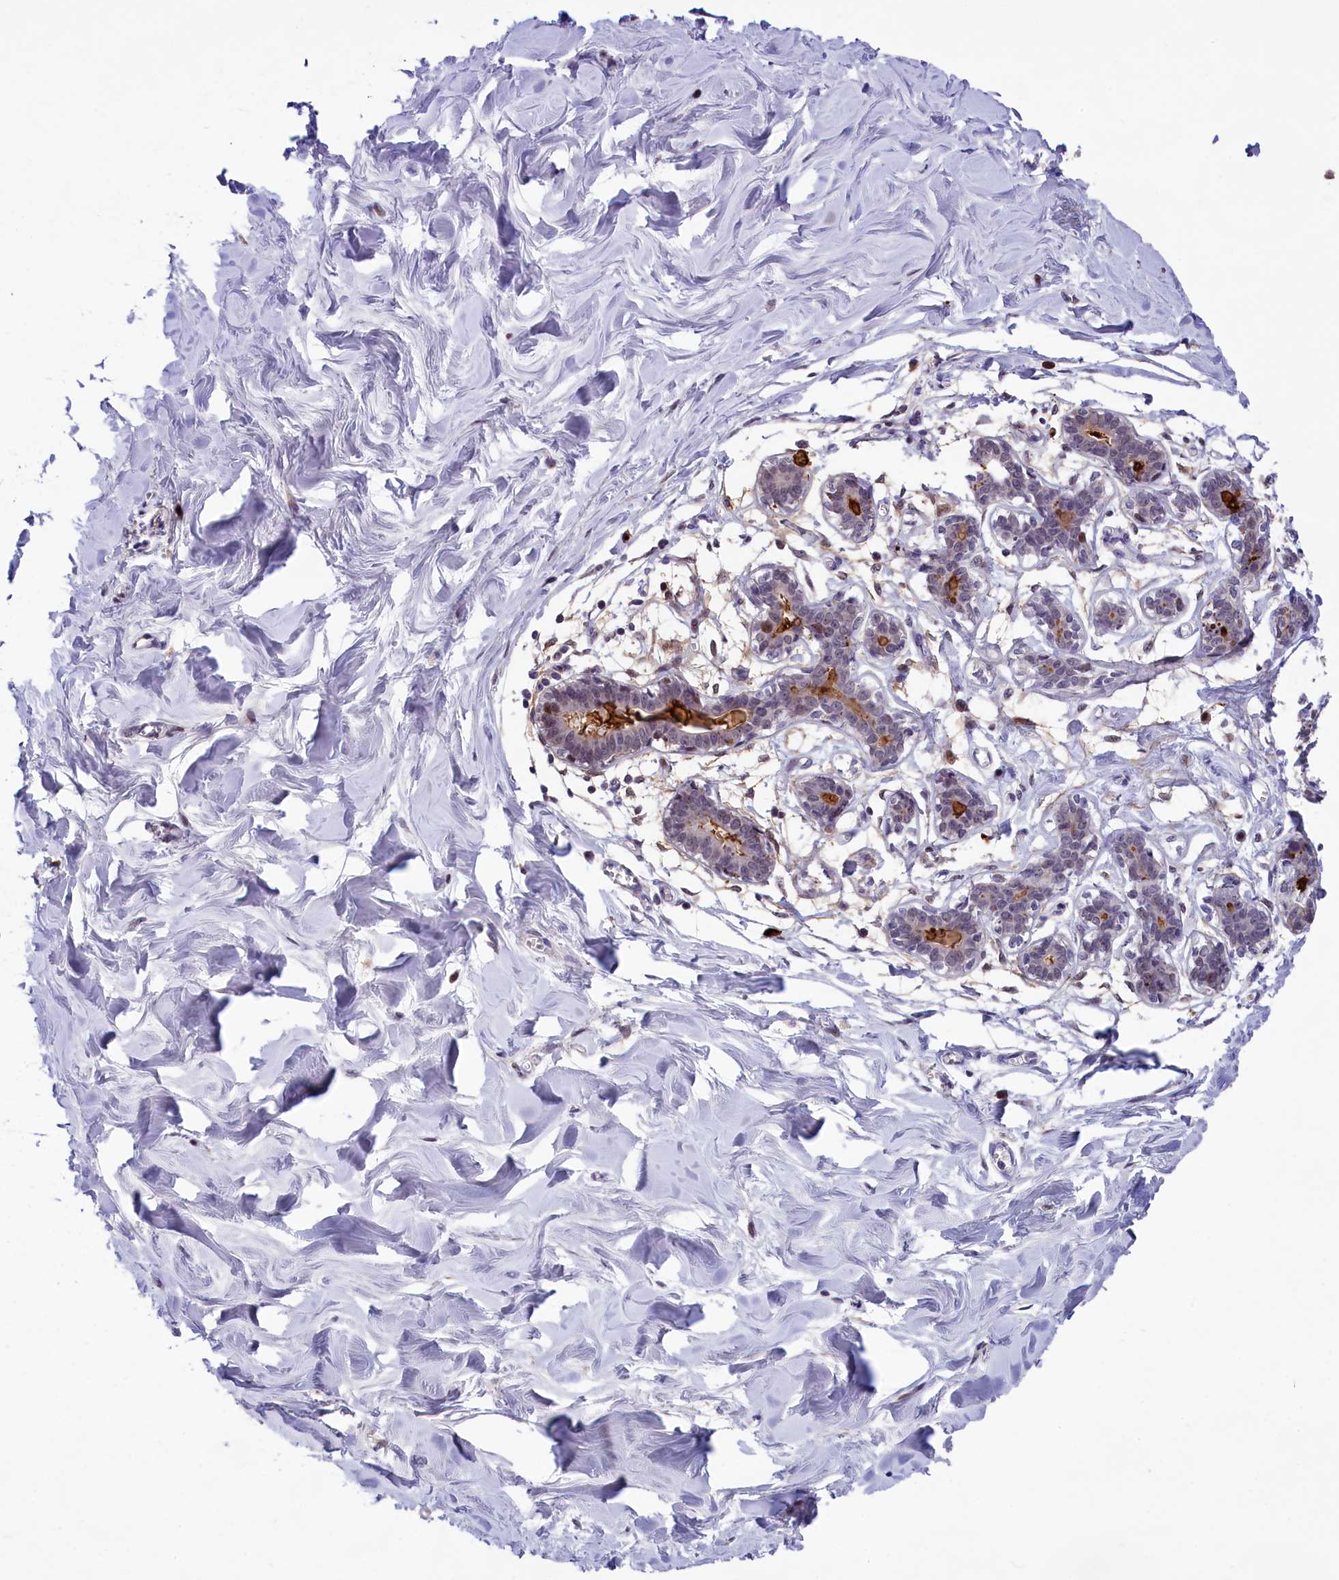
{"staining": {"intensity": "negative", "quantity": "none", "location": "none"}, "tissue": "breast", "cell_type": "Adipocytes", "image_type": "normal", "snomed": [{"axis": "morphology", "description": "Normal tissue, NOS"}, {"axis": "topography", "description": "Breast"}], "caption": "This image is of normal breast stained with immunohistochemistry to label a protein in brown with the nuclei are counter-stained blue. There is no expression in adipocytes.", "gene": "FBXO45", "patient": {"sex": "female", "age": 27}}